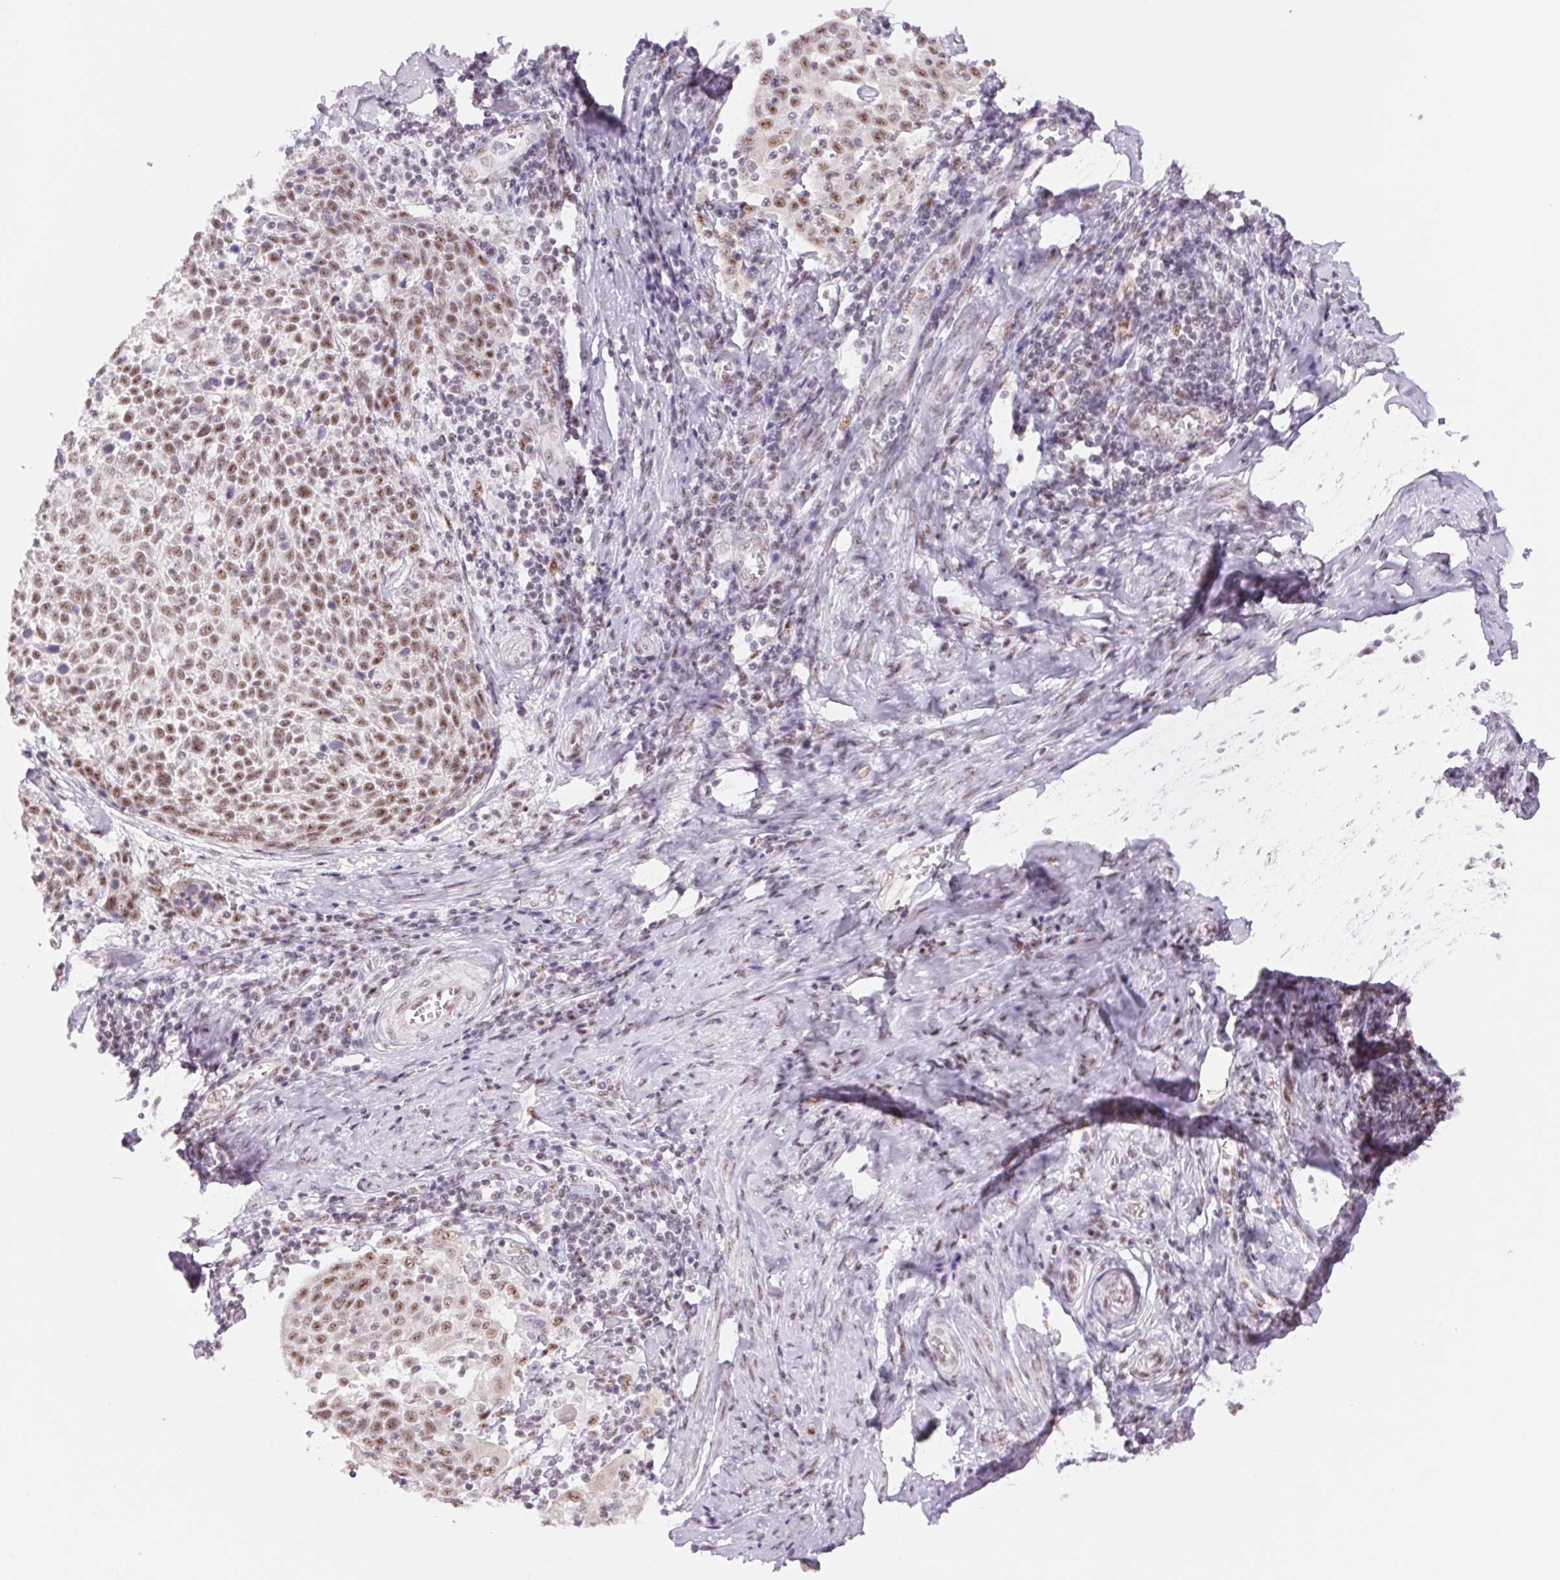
{"staining": {"intensity": "moderate", "quantity": ">75%", "location": "nuclear"}, "tissue": "cervical cancer", "cell_type": "Tumor cells", "image_type": "cancer", "snomed": [{"axis": "morphology", "description": "Squamous cell carcinoma, NOS"}, {"axis": "topography", "description": "Cervix"}], "caption": "Human squamous cell carcinoma (cervical) stained for a protein (brown) displays moderate nuclear positive staining in about >75% of tumor cells.", "gene": "ZC3H14", "patient": {"sex": "female", "age": 61}}